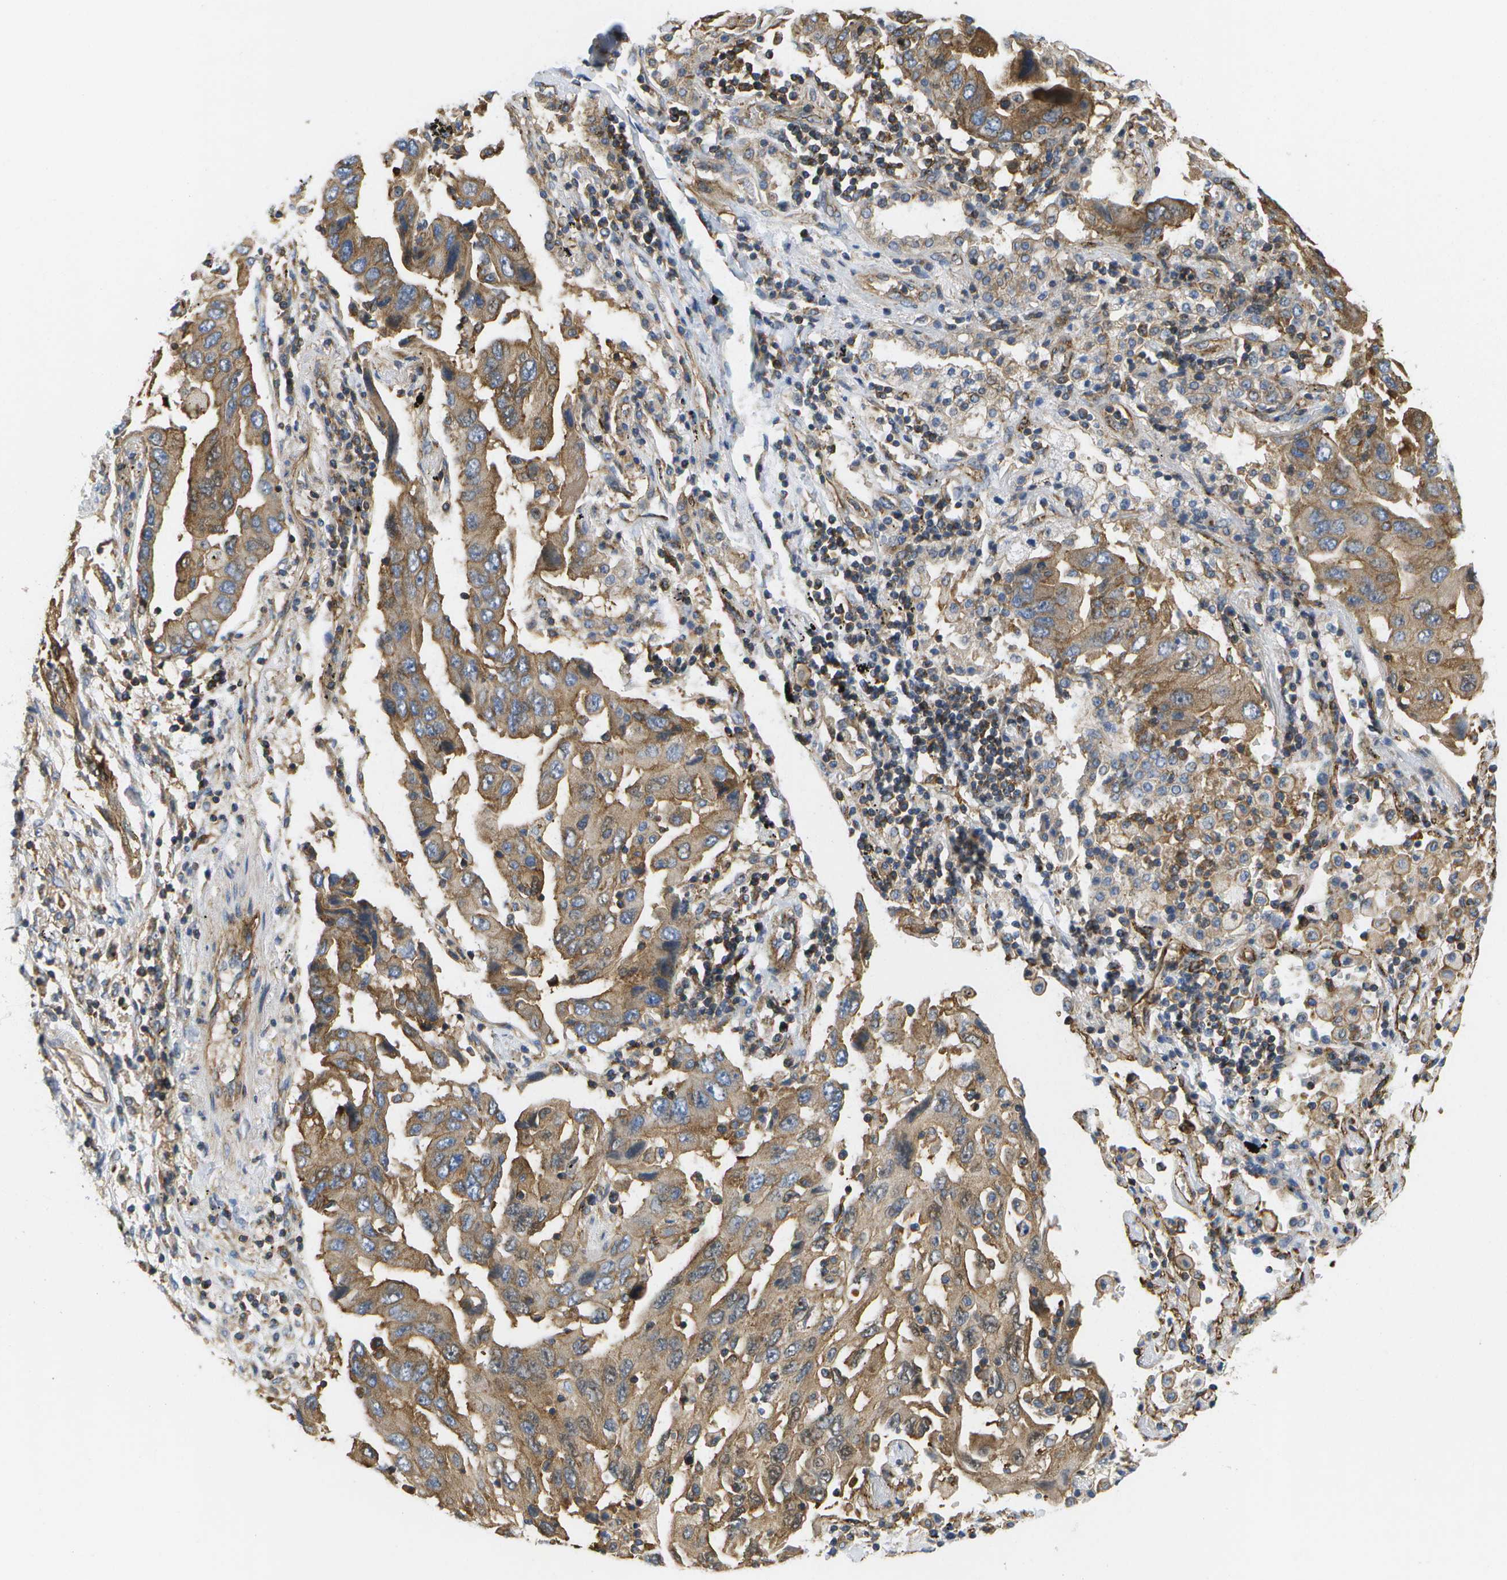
{"staining": {"intensity": "moderate", "quantity": ">75%", "location": "cytoplasmic/membranous"}, "tissue": "lung cancer", "cell_type": "Tumor cells", "image_type": "cancer", "snomed": [{"axis": "morphology", "description": "Adenocarcinoma, NOS"}, {"axis": "topography", "description": "Lung"}], "caption": "Lung cancer tissue displays moderate cytoplasmic/membranous expression in approximately >75% of tumor cells", "gene": "BST2", "patient": {"sex": "female", "age": 65}}